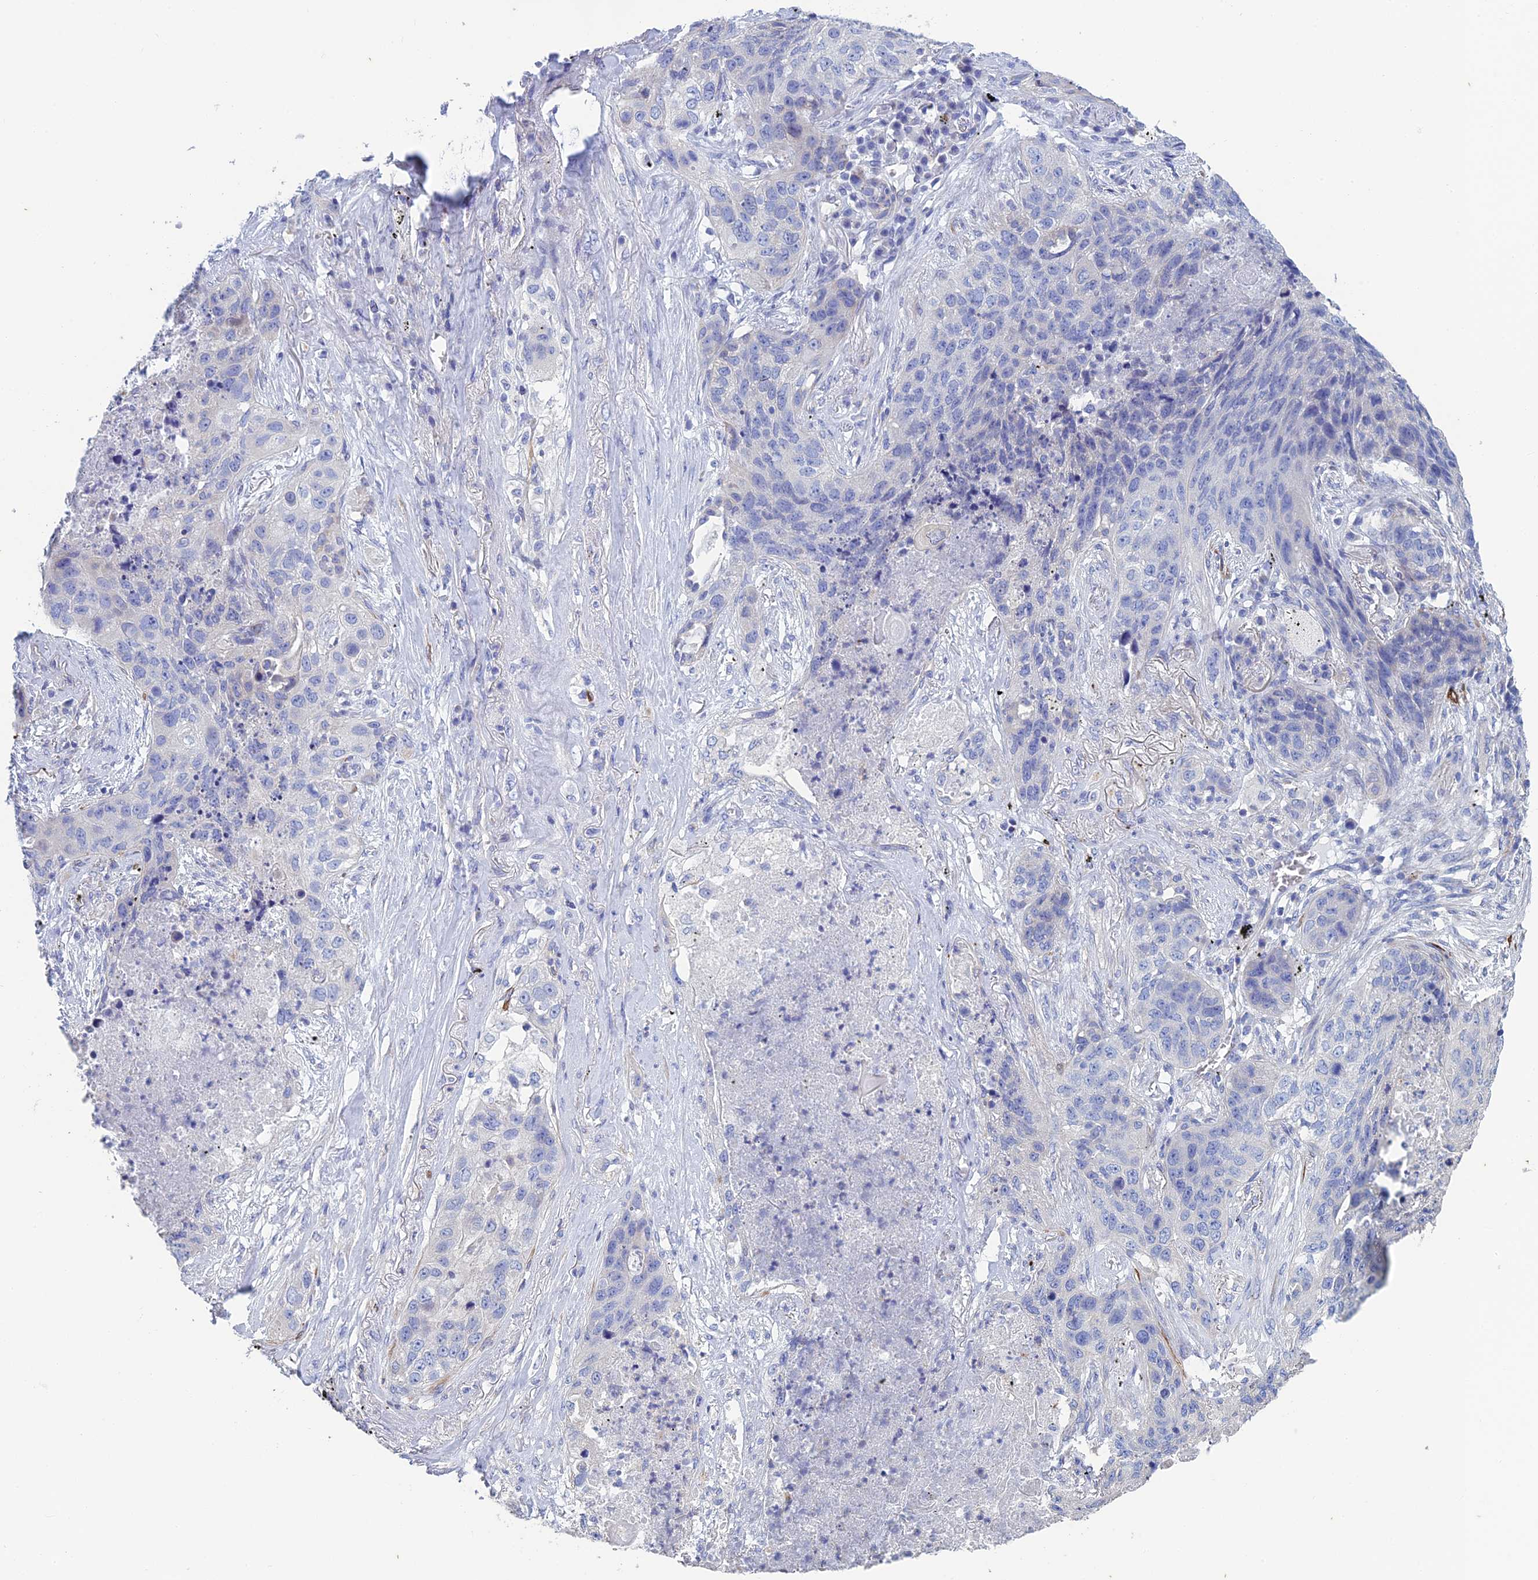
{"staining": {"intensity": "negative", "quantity": "none", "location": "none"}, "tissue": "lung cancer", "cell_type": "Tumor cells", "image_type": "cancer", "snomed": [{"axis": "morphology", "description": "Squamous cell carcinoma, NOS"}, {"axis": "topography", "description": "Lung"}], "caption": "Immunohistochemistry (IHC) photomicrograph of neoplastic tissue: human squamous cell carcinoma (lung) stained with DAB (3,3'-diaminobenzidine) reveals no significant protein staining in tumor cells.", "gene": "PCDHA8", "patient": {"sex": "female", "age": 63}}